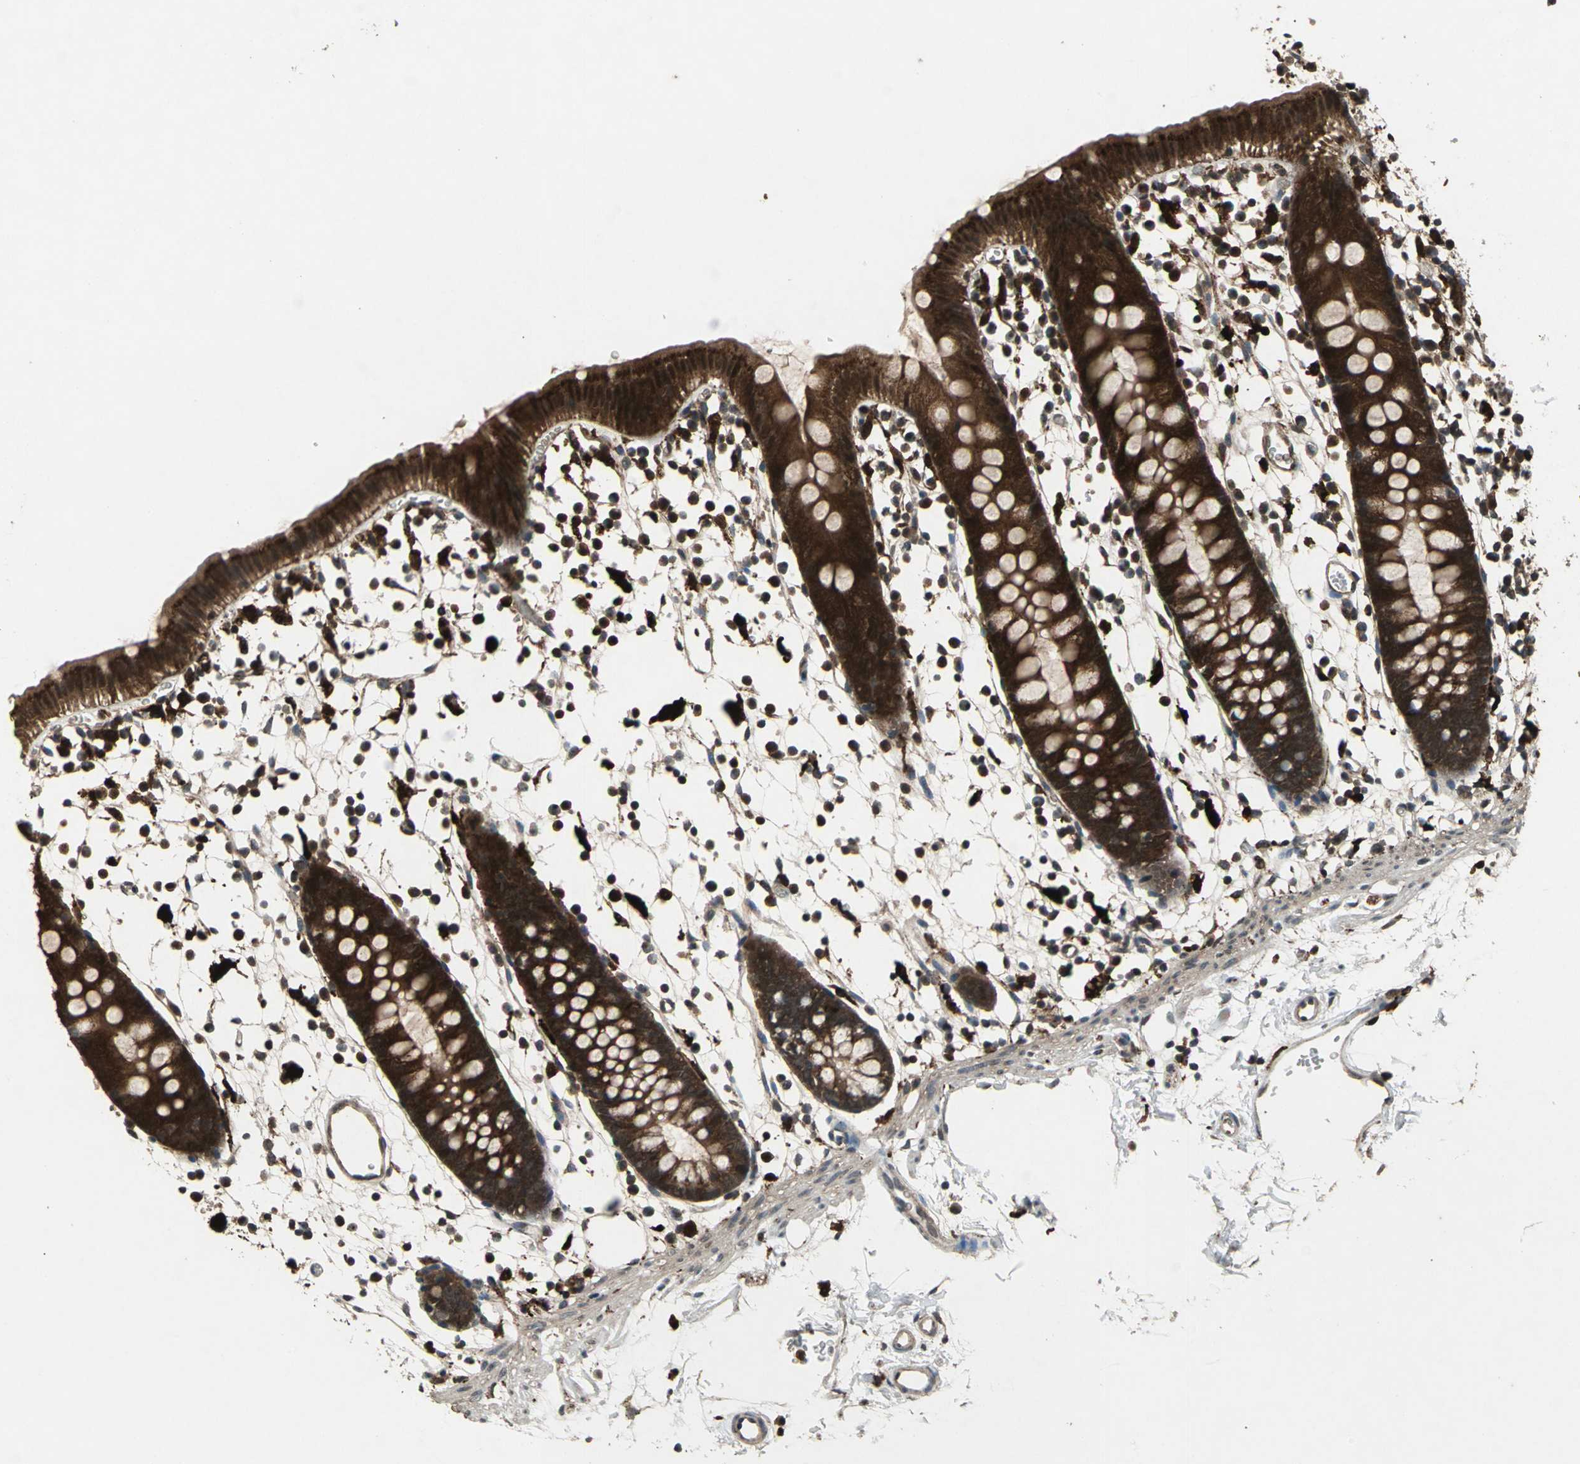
{"staining": {"intensity": "moderate", "quantity": ">75%", "location": "cytoplasmic/membranous"}, "tissue": "colon", "cell_type": "Endothelial cells", "image_type": "normal", "snomed": [{"axis": "morphology", "description": "Normal tissue, NOS"}, {"axis": "topography", "description": "Colon"}], "caption": "Brown immunohistochemical staining in normal colon displays moderate cytoplasmic/membranous expression in about >75% of endothelial cells. Immunohistochemistry stains the protein of interest in brown and the nuclei are stained blue.", "gene": "PYCARD", "patient": {"sex": "male", "age": 14}}